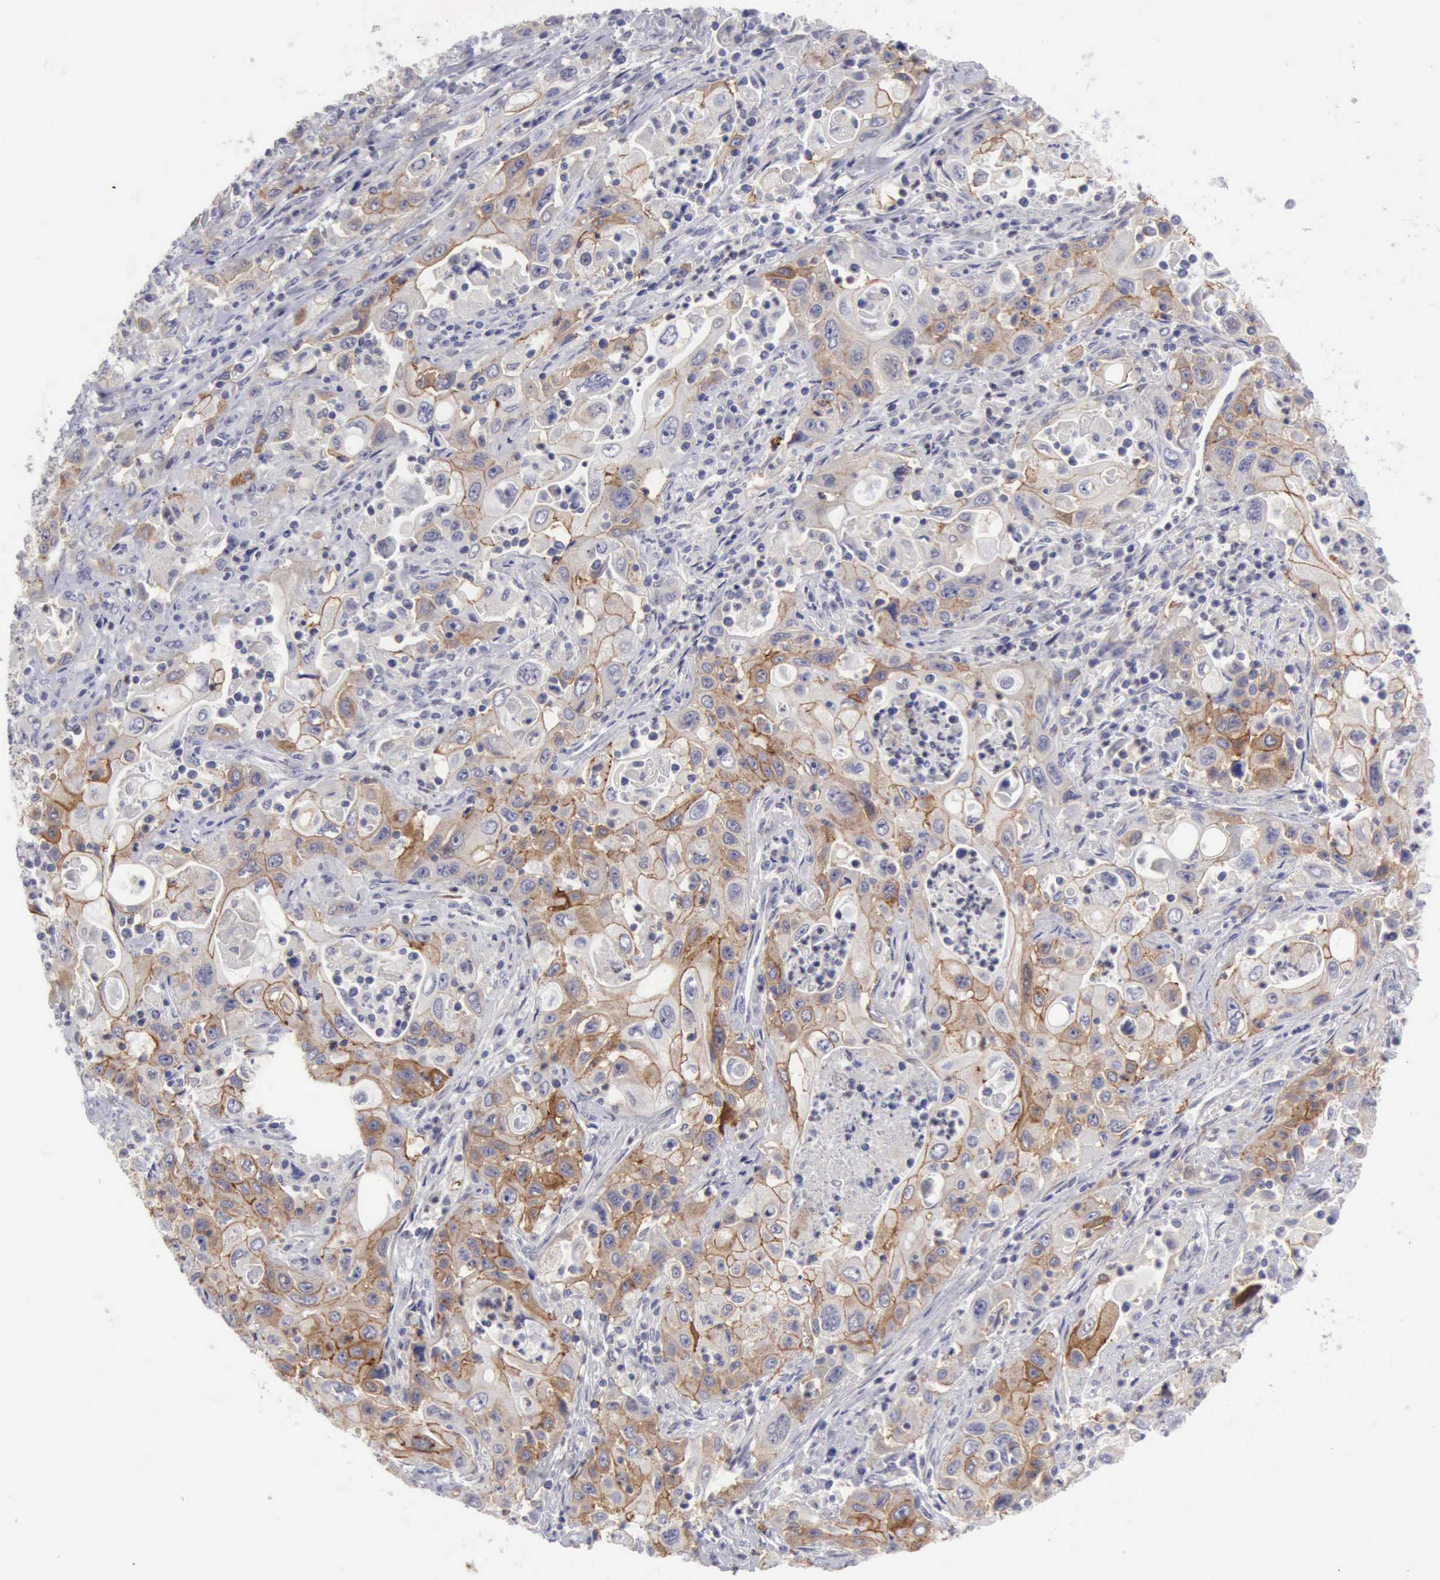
{"staining": {"intensity": "moderate", "quantity": "25%-75%", "location": "cytoplasmic/membranous"}, "tissue": "pancreatic cancer", "cell_type": "Tumor cells", "image_type": "cancer", "snomed": [{"axis": "morphology", "description": "Adenocarcinoma, NOS"}, {"axis": "topography", "description": "Pancreas"}], "caption": "Immunohistochemical staining of pancreatic adenocarcinoma reveals medium levels of moderate cytoplasmic/membranous staining in about 25%-75% of tumor cells. (Brightfield microscopy of DAB IHC at high magnification).", "gene": "TFRC", "patient": {"sex": "male", "age": 70}}